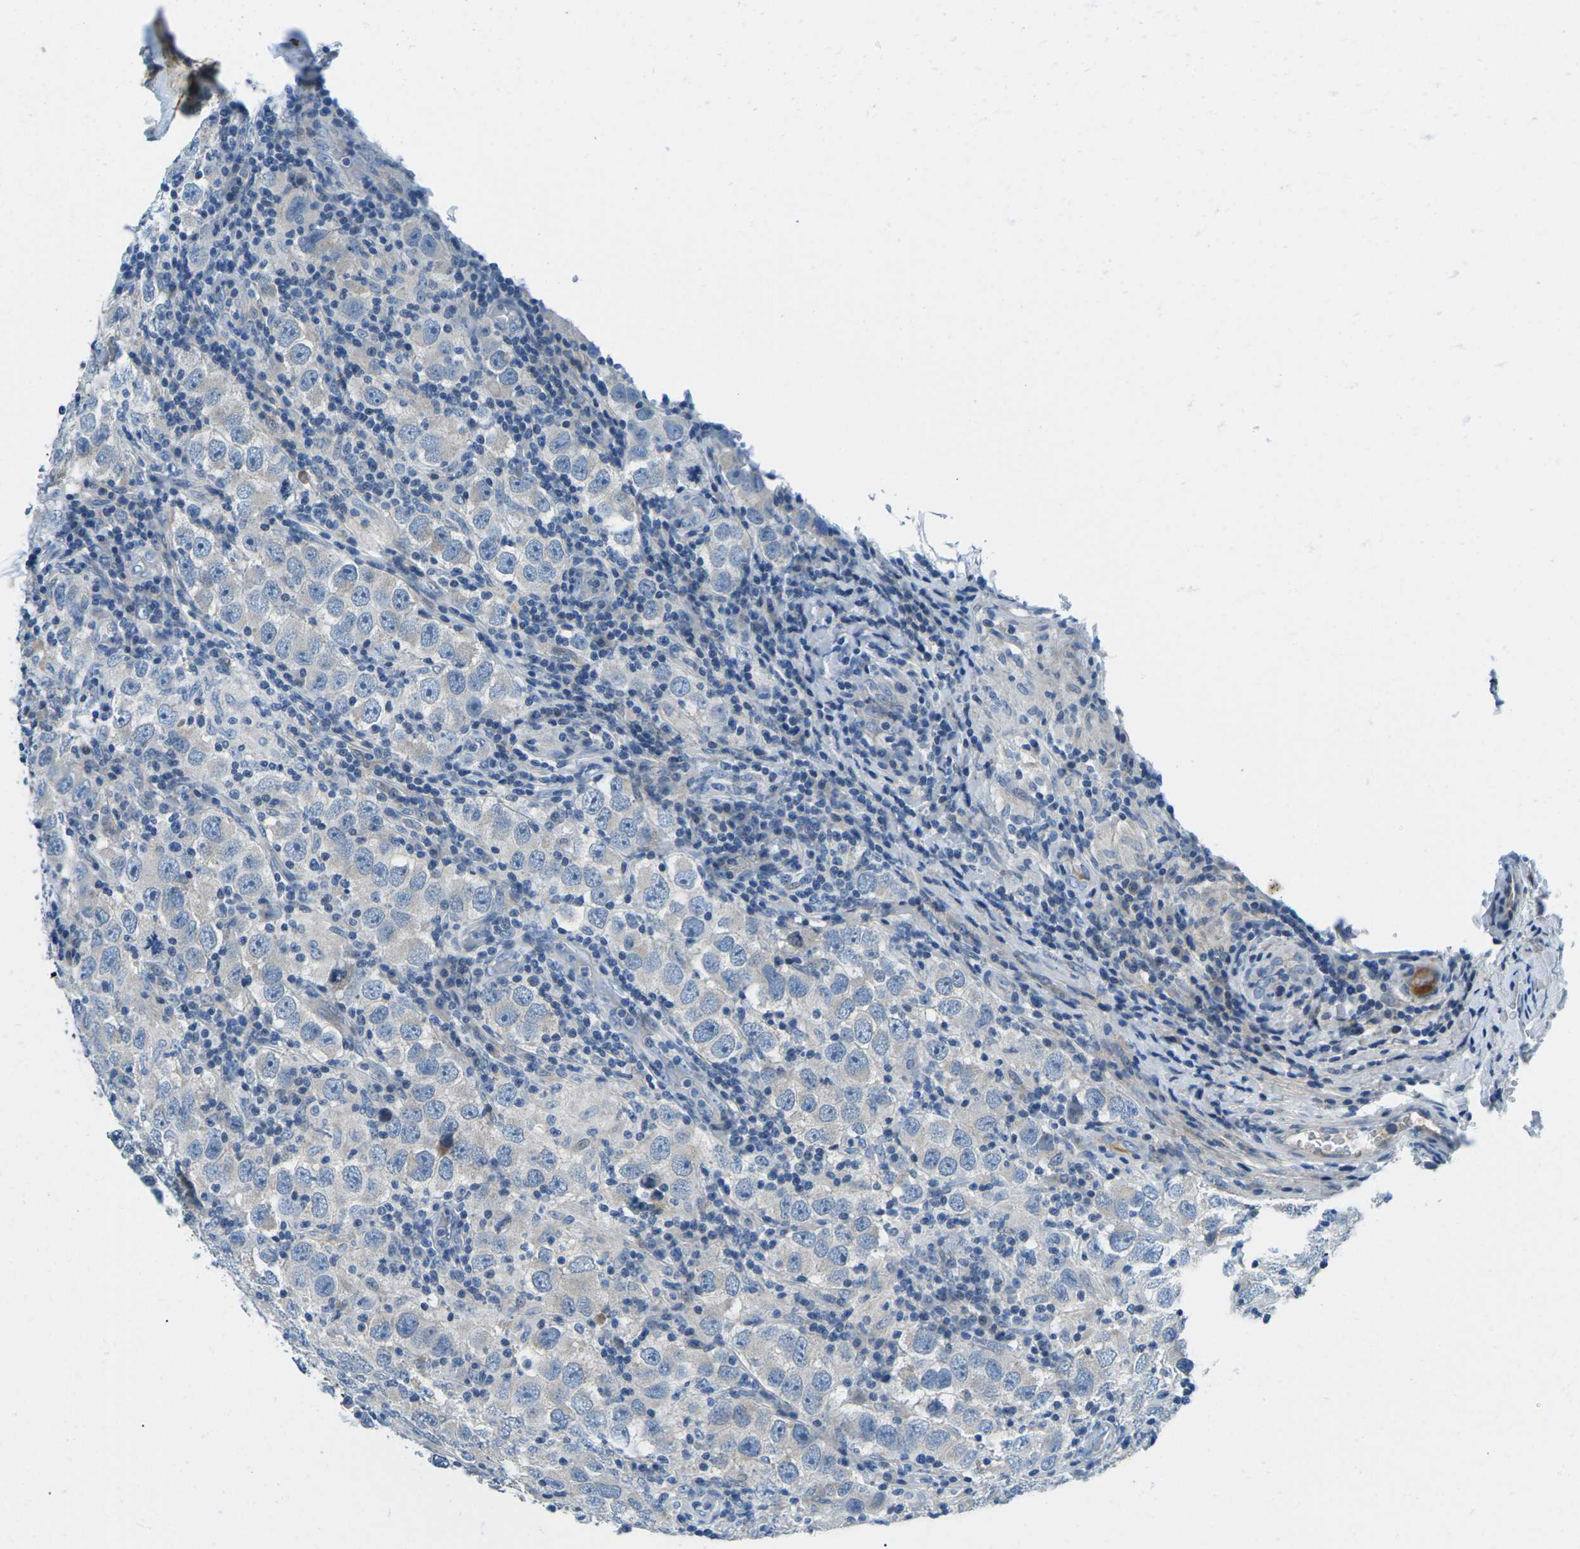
{"staining": {"intensity": "negative", "quantity": "none", "location": "none"}, "tissue": "testis cancer", "cell_type": "Tumor cells", "image_type": "cancer", "snomed": [{"axis": "morphology", "description": "Carcinoma, Embryonal, NOS"}, {"axis": "topography", "description": "Testis"}], "caption": "High power microscopy photomicrograph of an immunohistochemistry (IHC) micrograph of testis cancer, revealing no significant expression in tumor cells.", "gene": "CFB", "patient": {"sex": "male", "age": 21}}